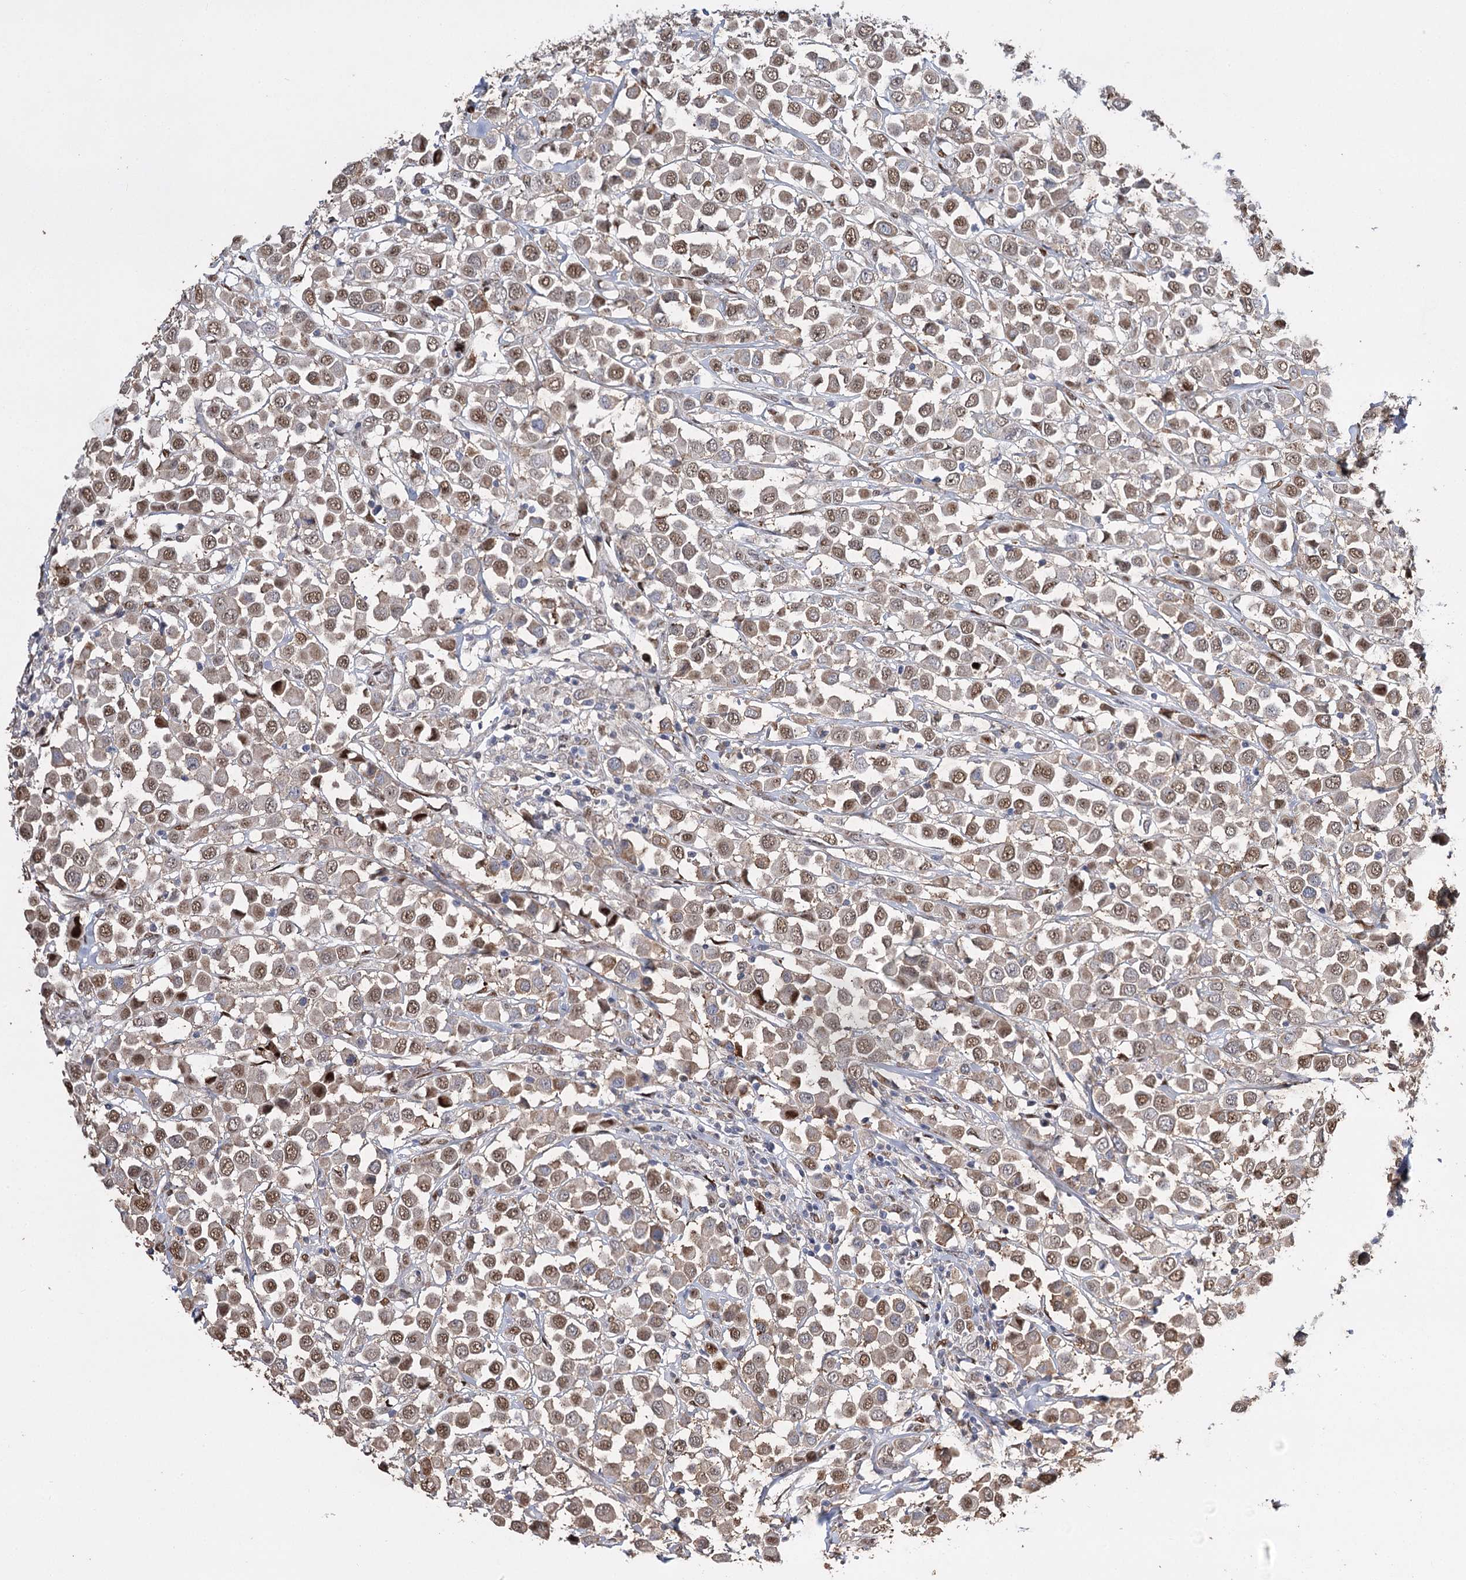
{"staining": {"intensity": "moderate", "quantity": ">75%", "location": "cytoplasmic/membranous,nuclear"}, "tissue": "breast cancer", "cell_type": "Tumor cells", "image_type": "cancer", "snomed": [{"axis": "morphology", "description": "Duct carcinoma"}, {"axis": "topography", "description": "Breast"}], "caption": "The histopathology image displays a brown stain indicating the presence of a protein in the cytoplasmic/membranous and nuclear of tumor cells in breast cancer (infiltrating ductal carcinoma).", "gene": "NFU1", "patient": {"sex": "female", "age": 61}}